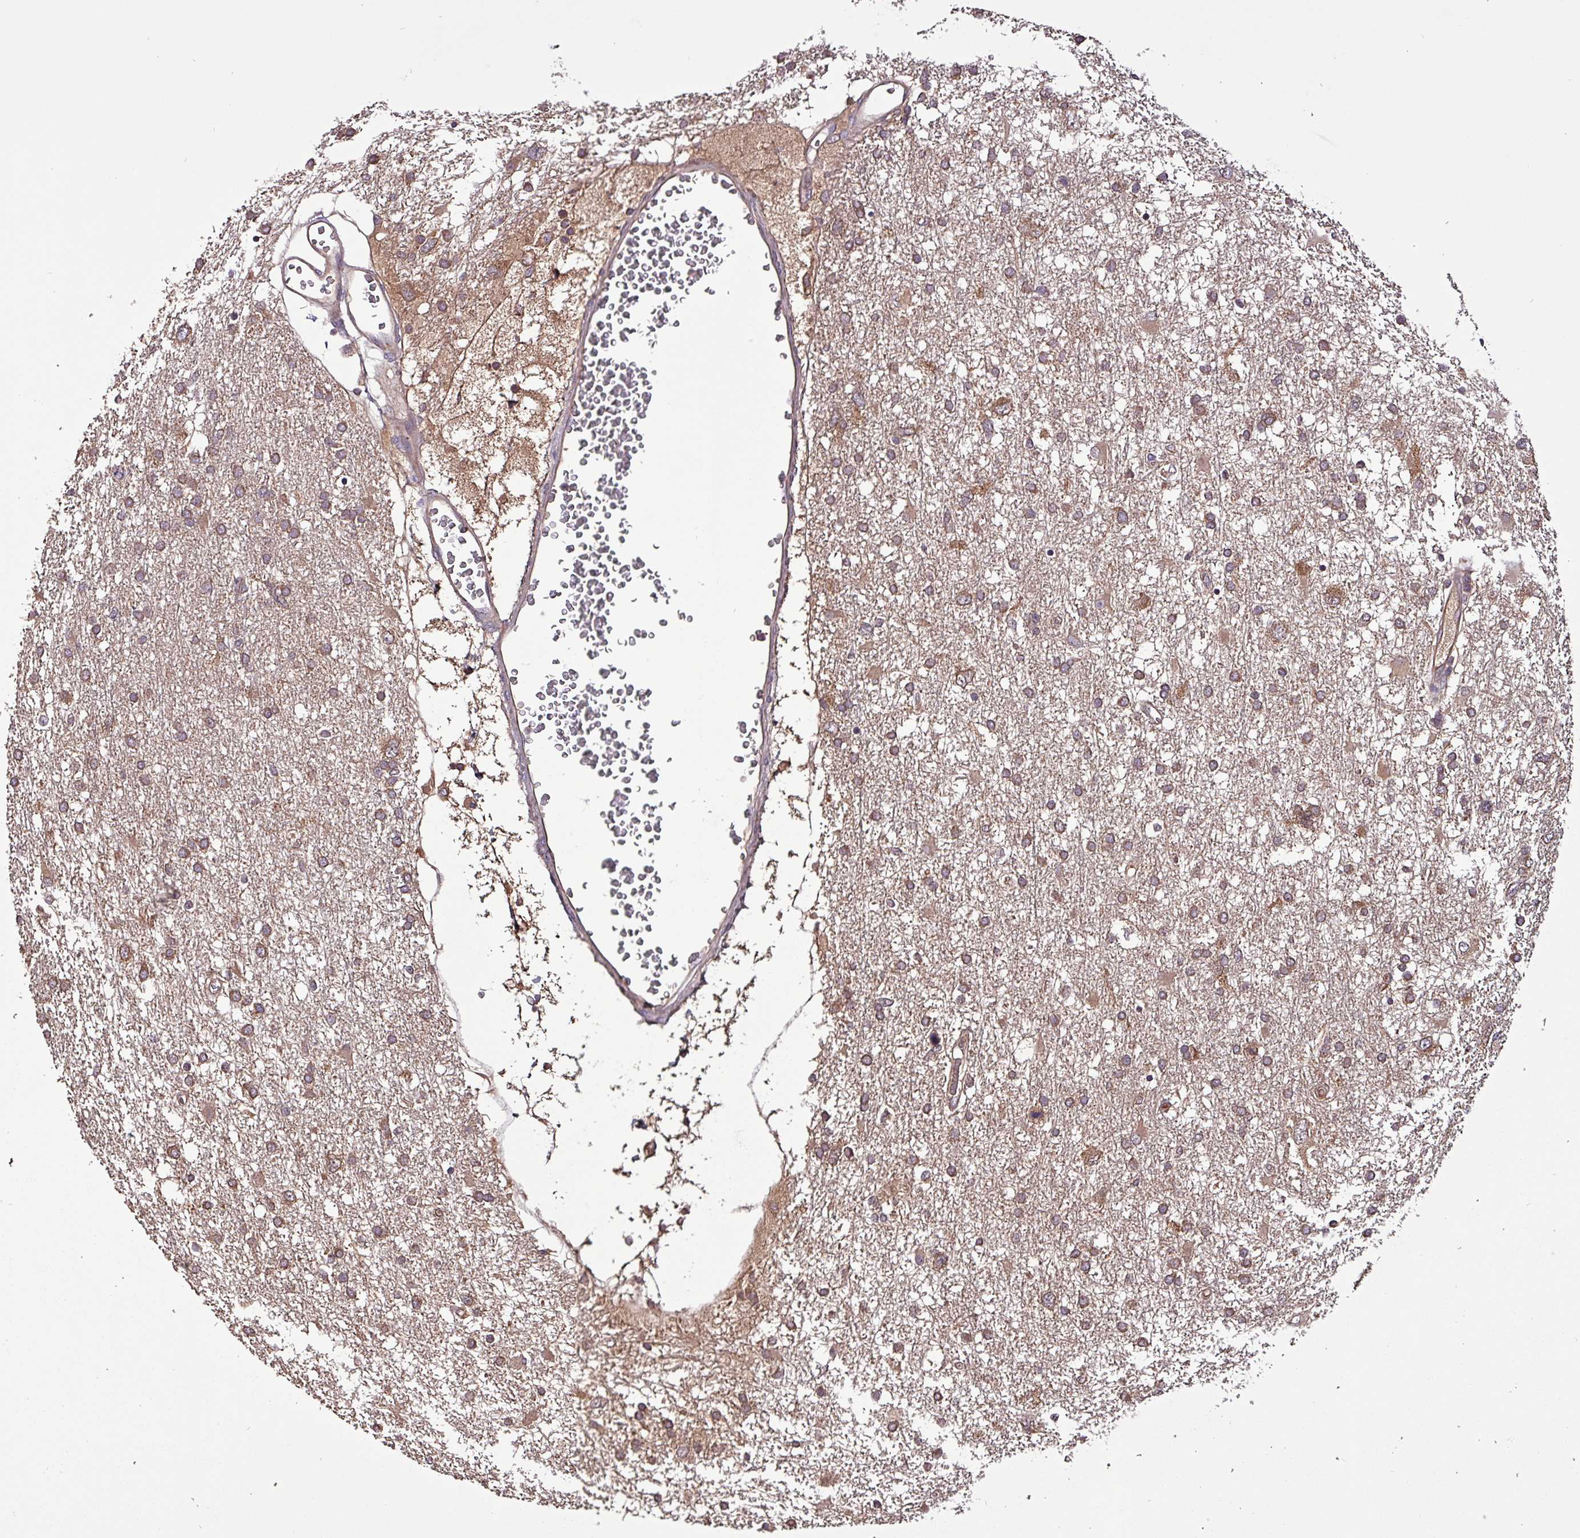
{"staining": {"intensity": "moderate", "quantity": ">75%", "location": "cytoplasmic/membranous"}, "tissue": "glioma", "cell_type": "Tumor cells", "image_type": "cancer", "snomed": [{"axis": "morphology", "description": "Glioma, malignant, High grade"}, {"axis": "topography", "description": "Brain"}], "caption": "Tumor cells display medium levels of moderate cytoplasmic/membranous positivity in approximately >75% of cells in human glioma.", "gene": "PAFAH1B2", "patient": {"sex": "male", "age": 61}}